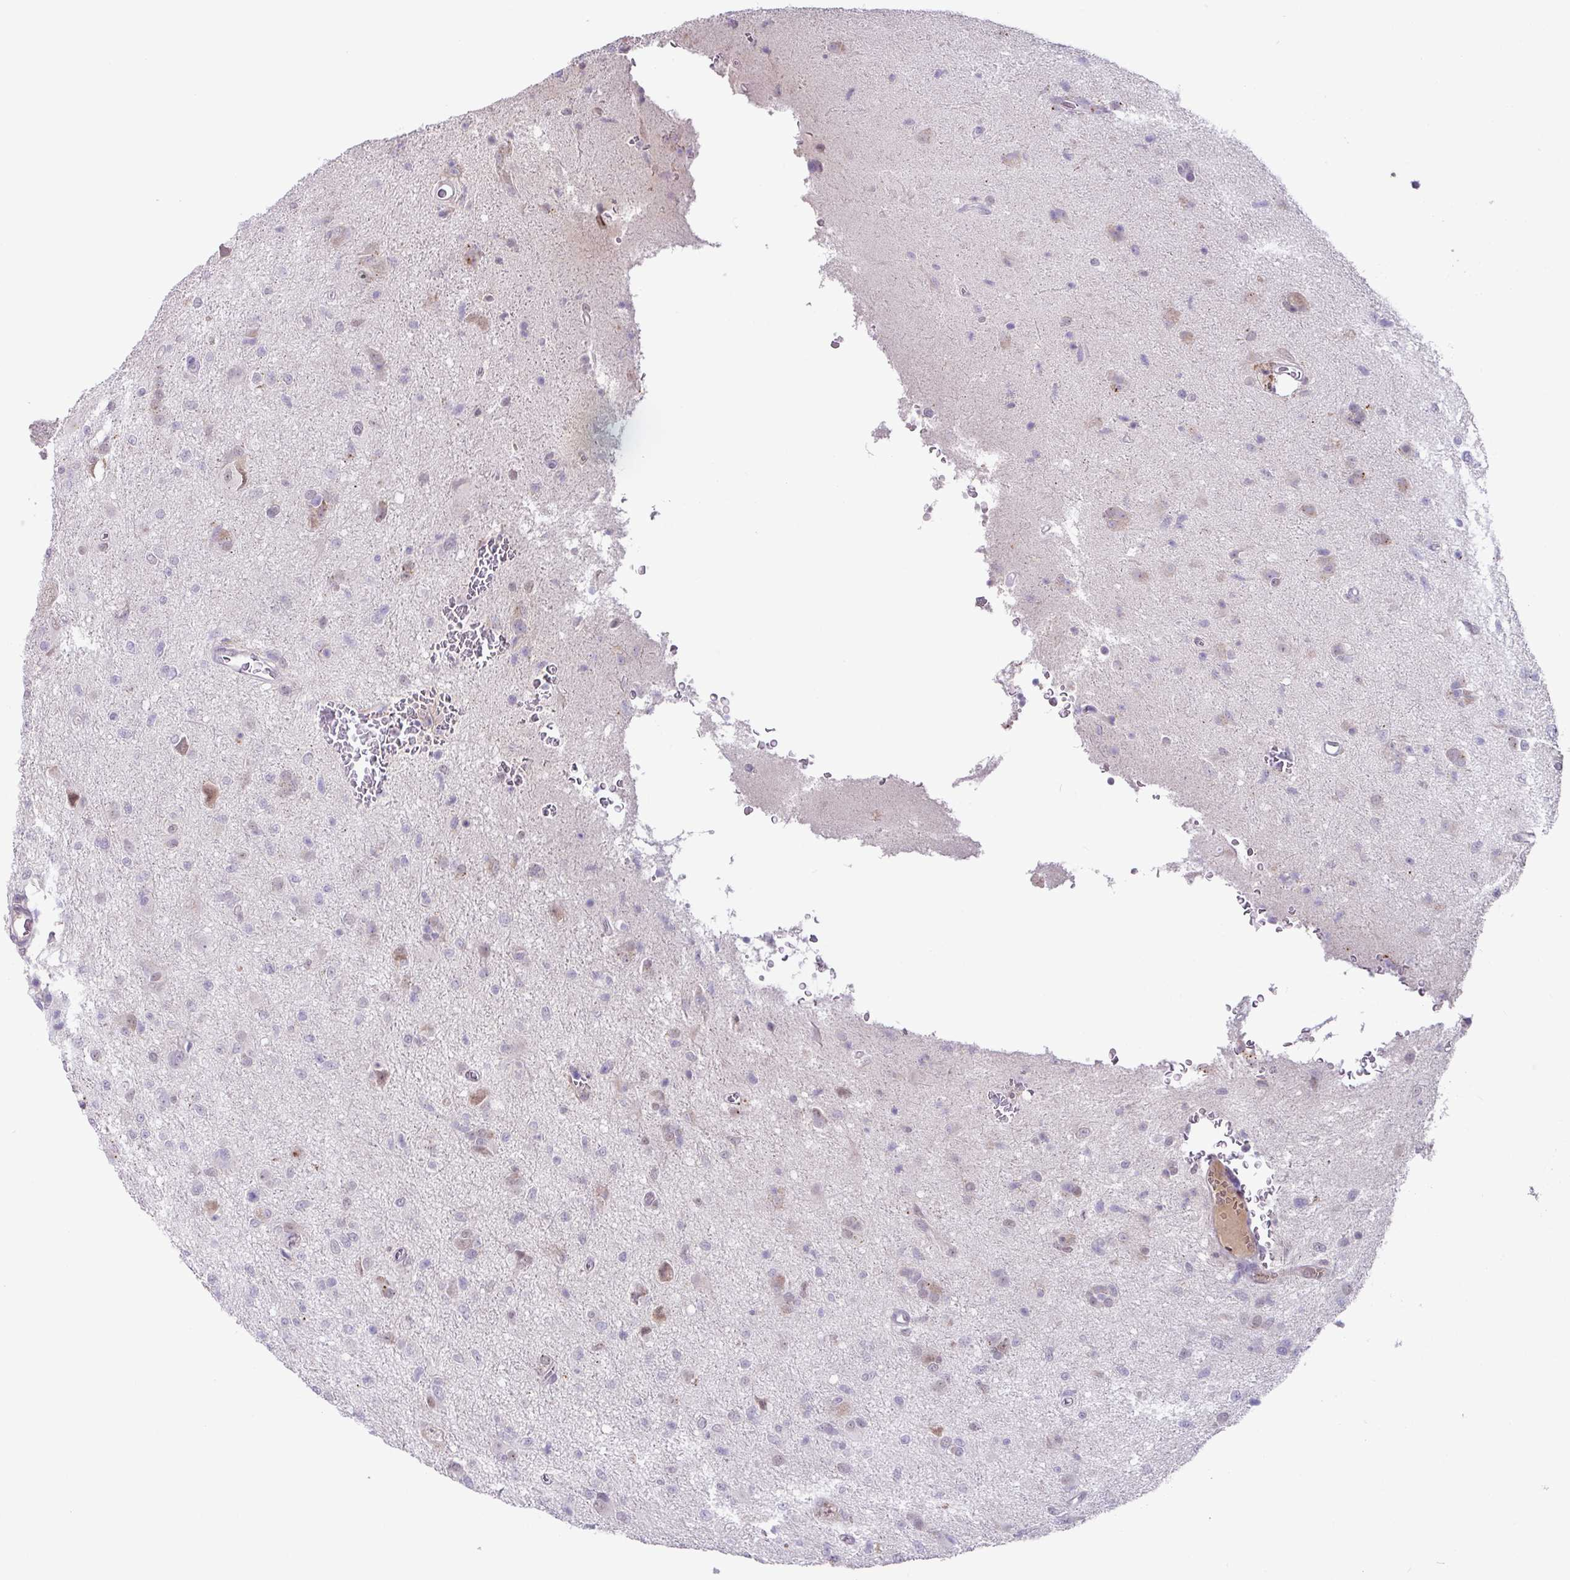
{"staining": {"intensity": "negative", "quantity": "none", "location": "none"}, "tissue": "glioma", "cell_type": "Tumor cells", "image_type": "cancer", "snomed": [{"axis": "morphology", "description": "Glioma, malignant, High grade"}, {"axis": "topography", "description": "Brain"}], "caption": "An IHC photomicrograph of high-grade glioma (malignant) is shown. There is no staining in tumor cells of high-grade glioma (malignant).", "gene": "PLEKHH3", "patient": {"sex": "female", "age": 57}}